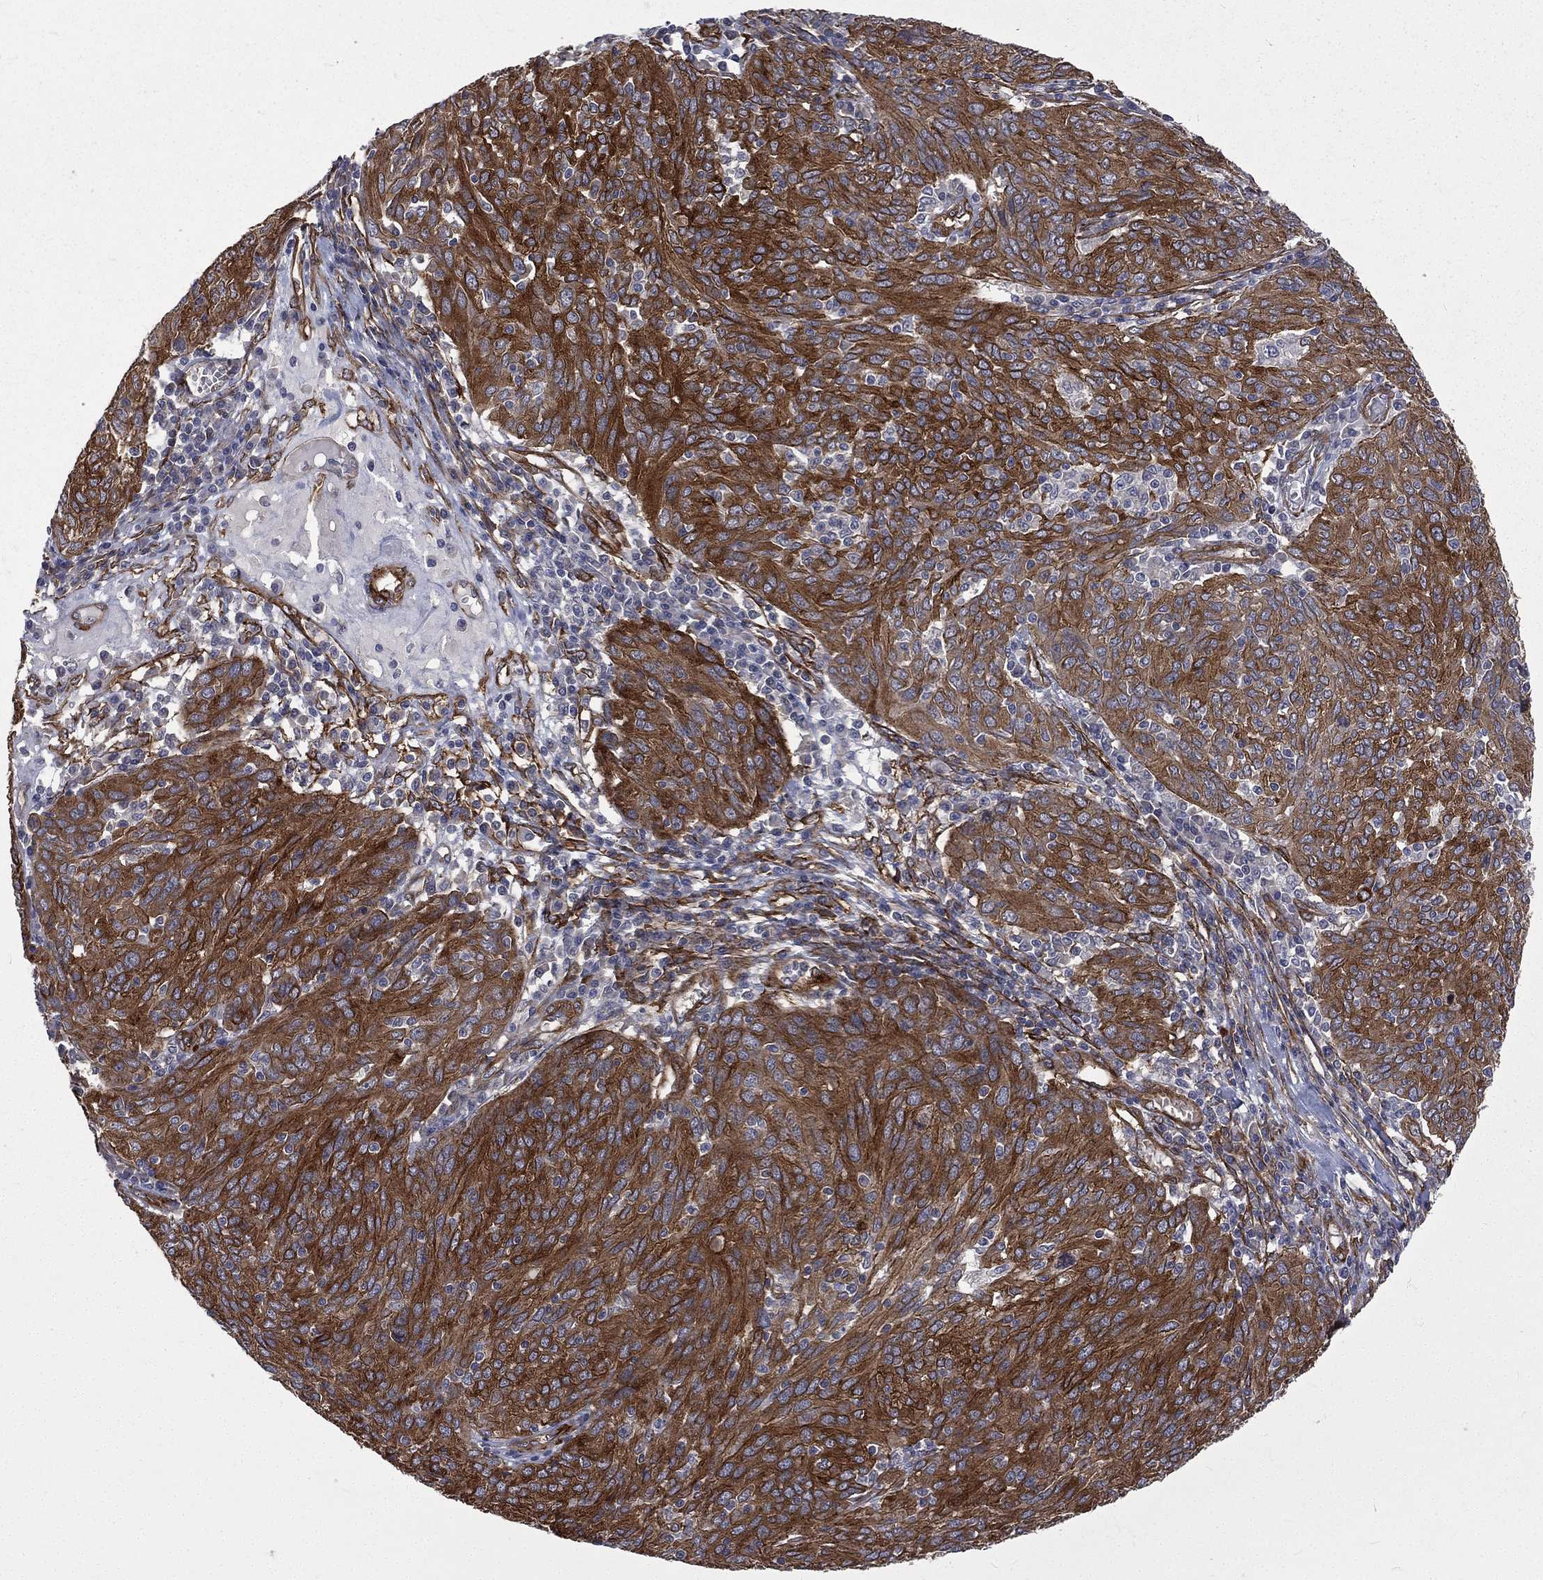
{"staining": {"intensity": "strong", "quantity": "25%-75%", "location": "cytoplasmic/membranous"}, "tissue": "ovarian cancer", "cell_type": "Tumor cells", "image_type": "cancer", "snomed": [{"axis": "morphology", "description": "Carcinoma, endometroid"}, {"axis": "topography", "description": "Ovary"}], "caption": "Ovarian cancer stained with a protein marker displays strong staining in tumor cells.", "gene": "PPFIBP1", "patient": {"sex": "female", "age": 50}}